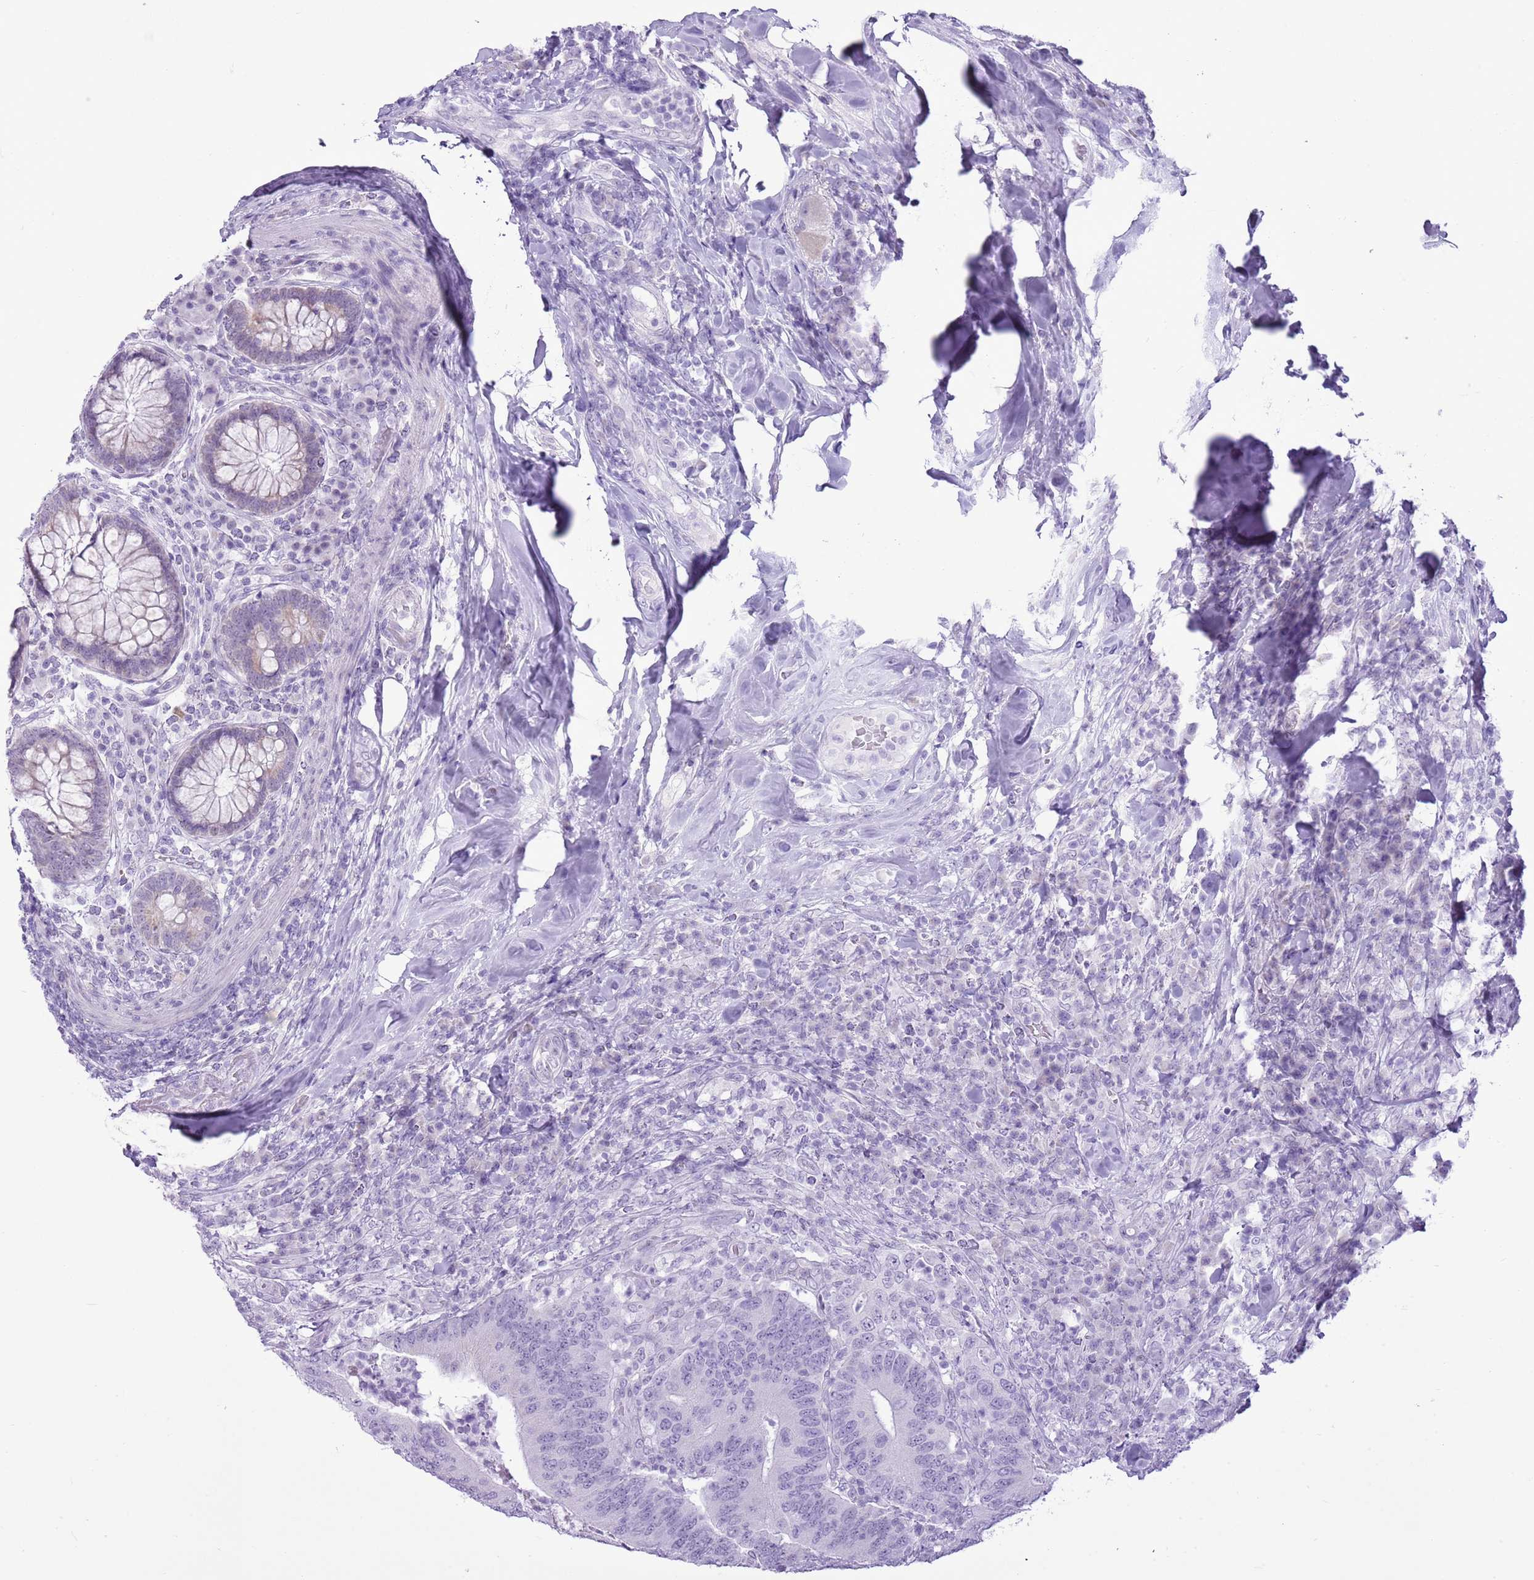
{"staining": {"intensity": "negative", "quantity": "none", "location": "none"}, "tissue": "colorectal cancer", "cell_type": "Tumor cells", "image_type": "cancer", "snomed": [{"axis": "morphology", "description": "Adenocarcinoma, NOS"}, {"axis": "topography", "description": "Colon"}], "caption": "A photomicrograph of human colorectal adenocarcinoma is negative for staining in tumor cells. The staining was performed using DAB to visualize the protein expression in brown, while the nuclei were stained in blue with hematoxylin (Magnification: 20x).", "gene": "RPL3L", "patient": {"sex": "female", "age": 66}}